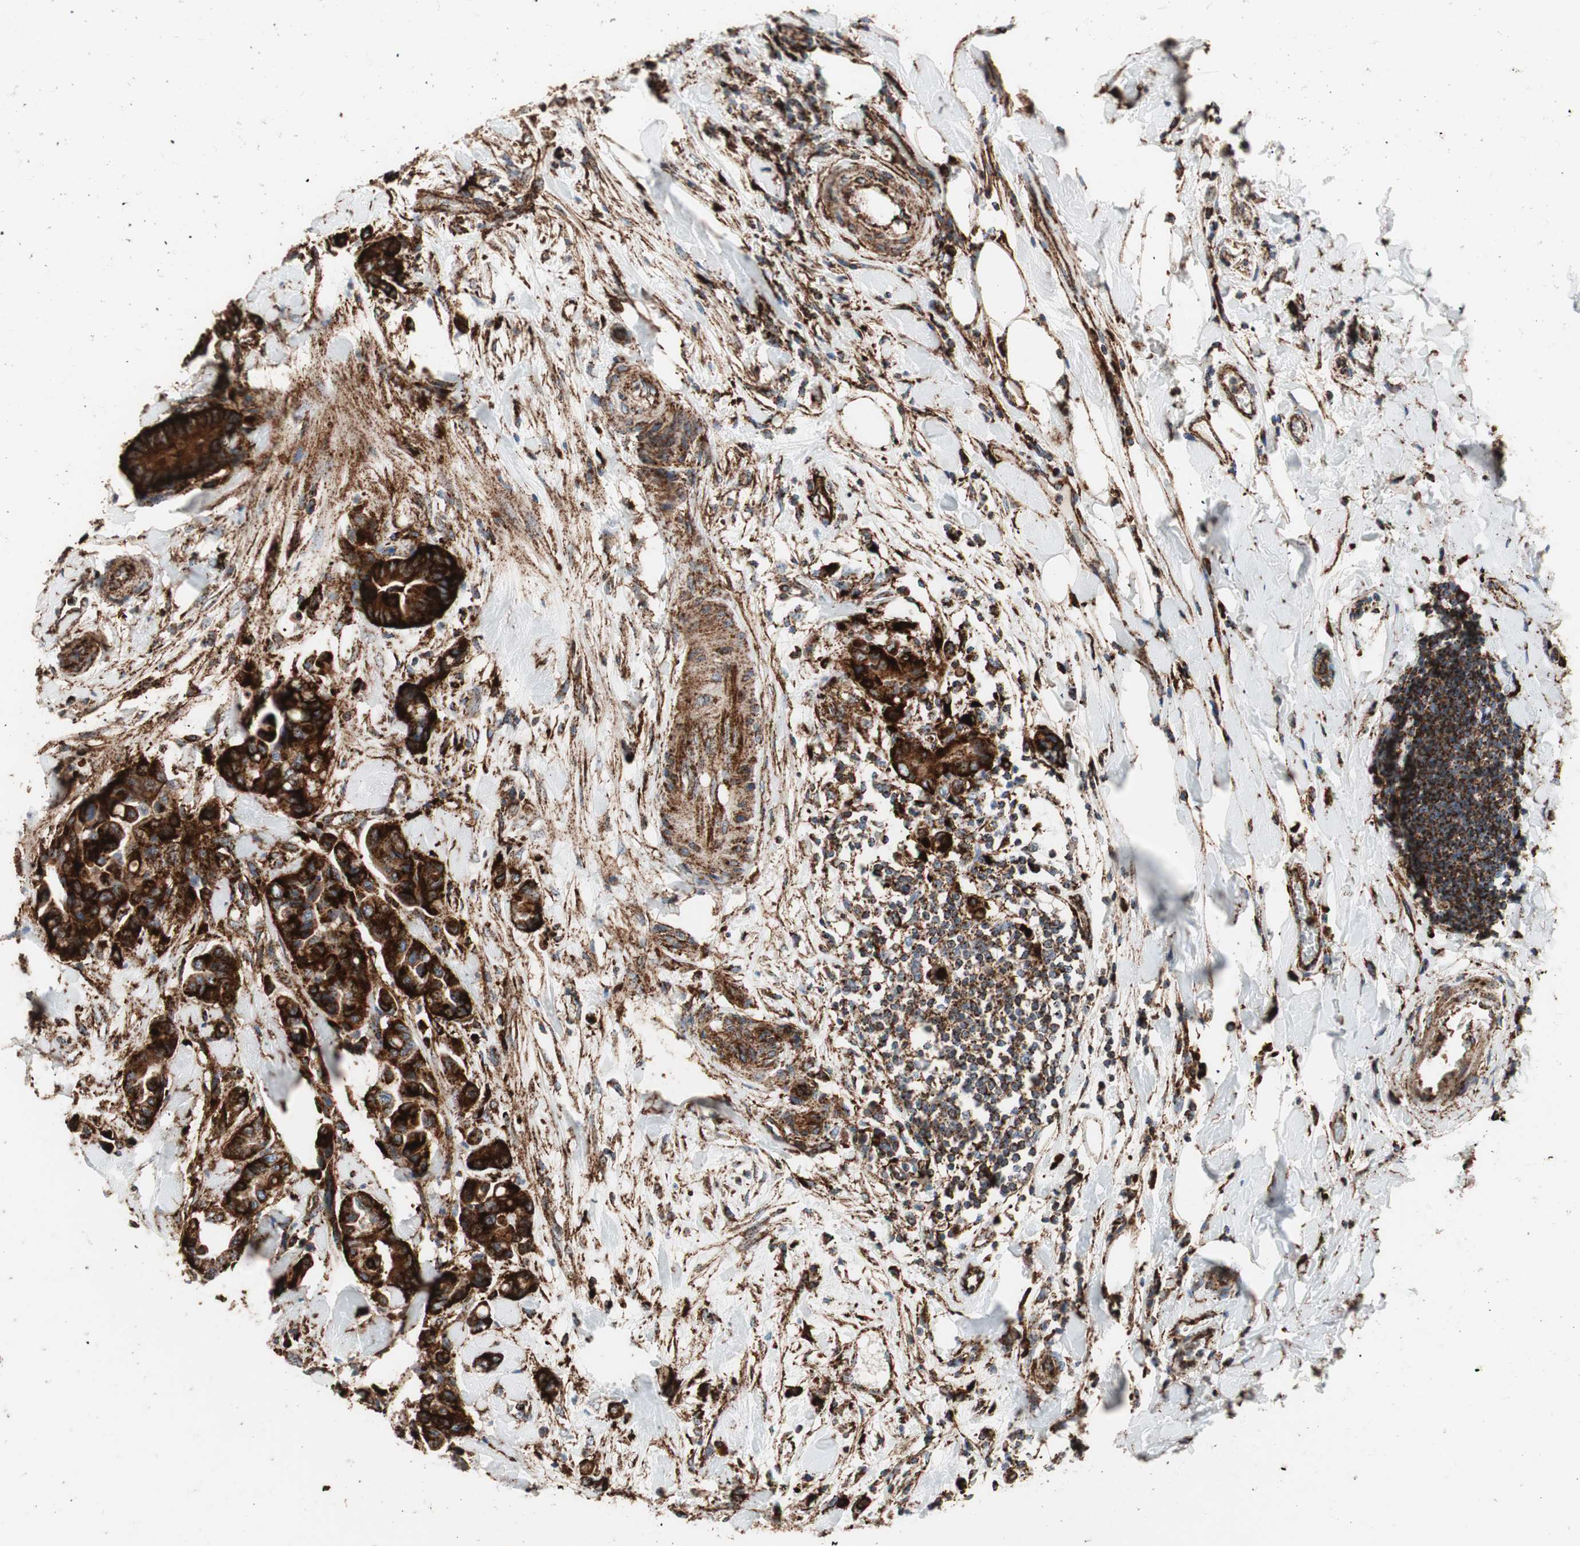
{"staining": {"intensity": "strong", "quantity": ">75%", "location": "cytoplasmic/membranous"}, "tissue": "colorectal cancer", "cell_type": "Tumor cells", "image_type": "cancer", "snomed": [{"axis": "morphology", "description": "Normal tissue, NOS"}, {"axis": "morphology", "description": "Adenocarcinoma, NOS"}, {"axis": "topography", "description": "Colon"}], "caption": "IHC of human colorectal cancer (adenocarcinoma) displays high levels of strong cytoplasmic/membranous expression in approximately >75% of tumor cells. (DAB IHC, brown staining for protein, blue staining for nuclei).", "gene": "LAMP1", "patient": {"sex": "male", "age": 82}}